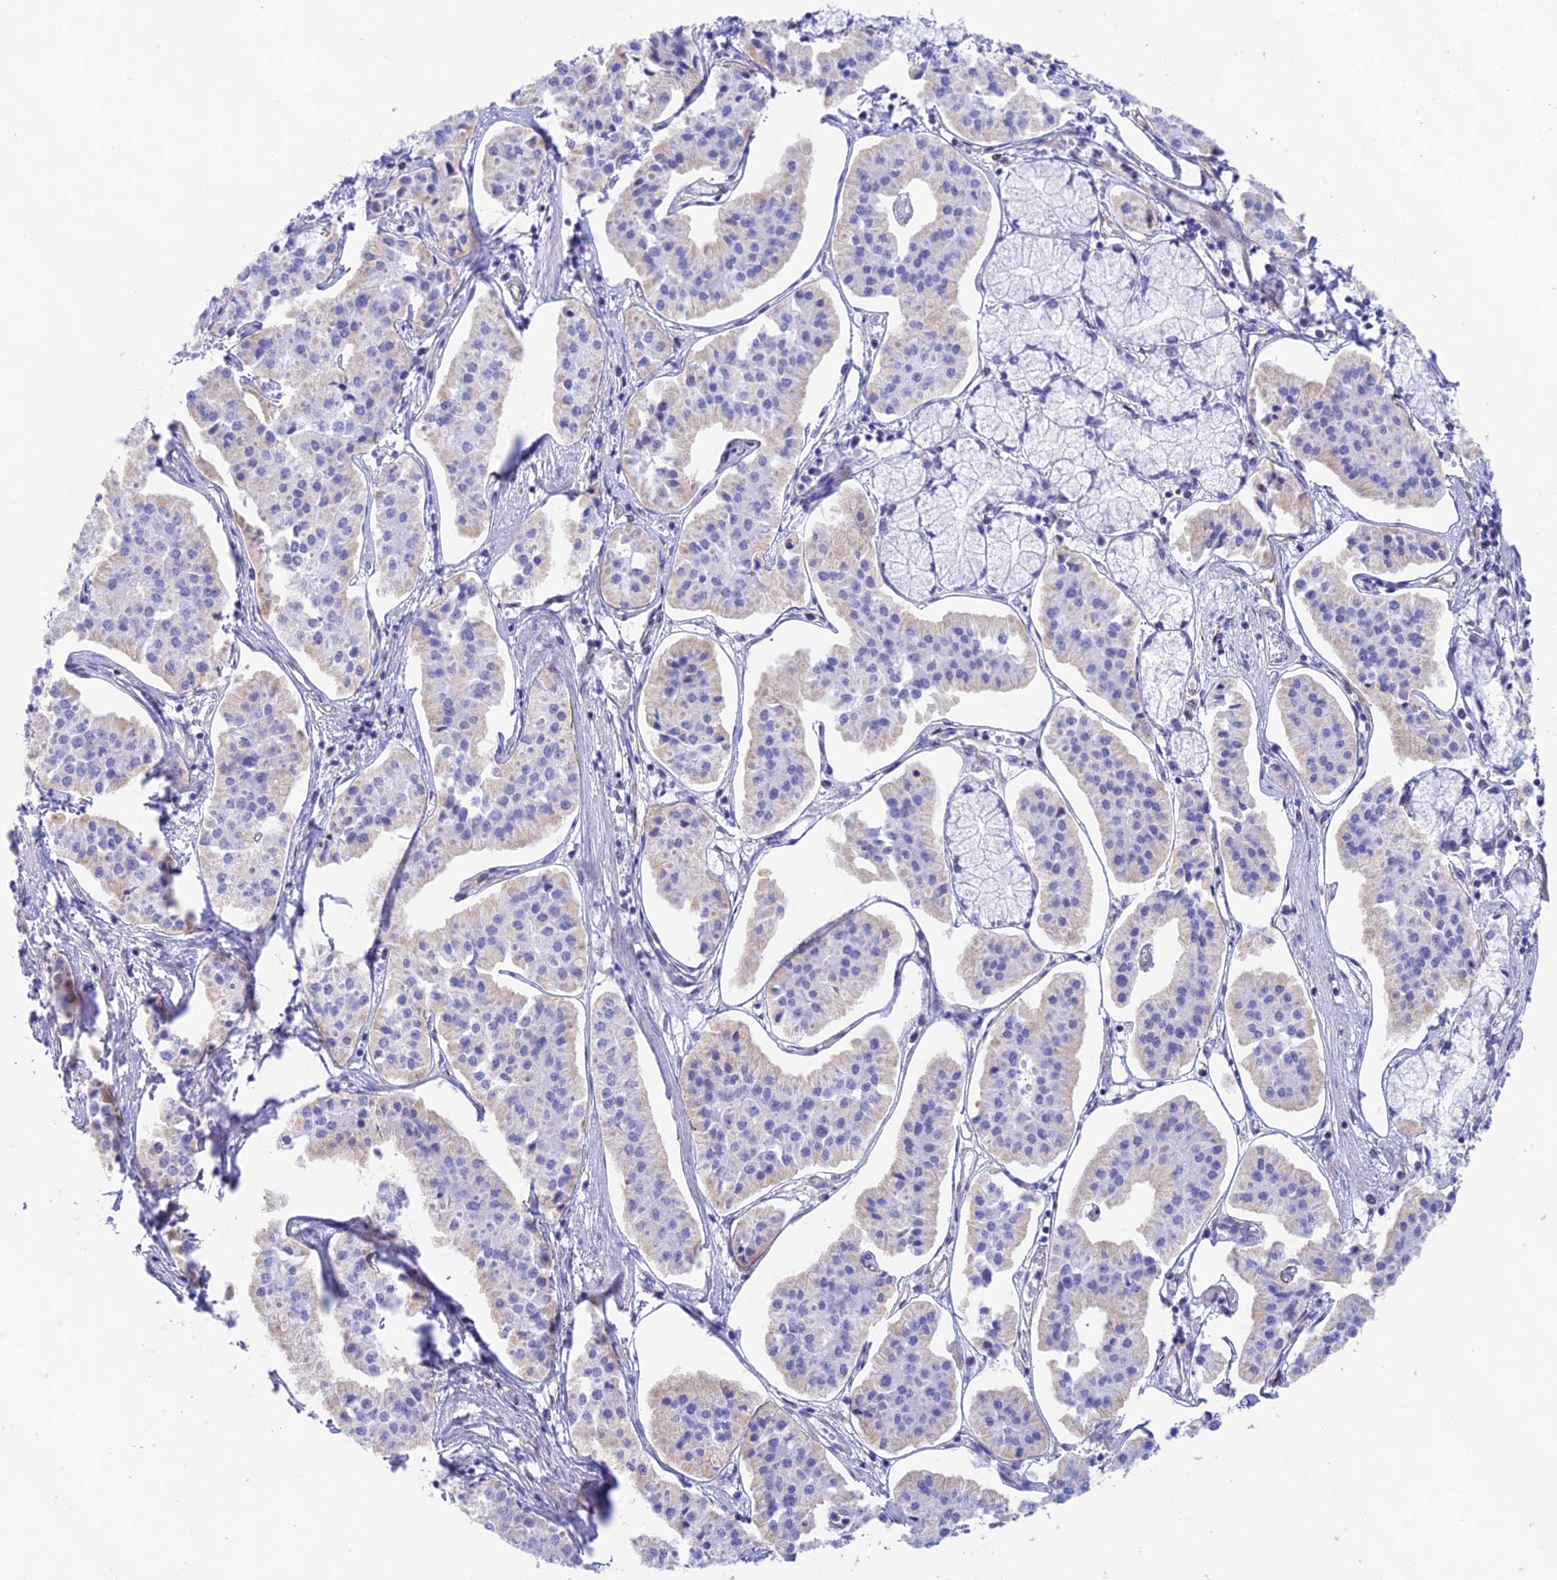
{"staining": {"intensity": "negative", "quantity": "none", "location": "none"}, "tissue": "pancreatic cancer", "cell_type": "Tumor cells", "image_type": "cancer", "snomed": [{"axis": "morphology", "description": "Adenocarcinoma, NOS"}, {"axis": "topography", "description": "Pancreas"}], "caption": "Immunohistochemistry image of neoplastic tissue: human pancreatic adenocarcinoma stained with DAB demonstrates no significant protein staining in tumor cells. Brightfield microscopy of IHC stained with DAB (3,3'-diaminobenzidine) (brown) and hematoxylin (blue), captured at high magnification.", "gene": "ZNF652", "patient": {"sex": "female", "age": 50}}